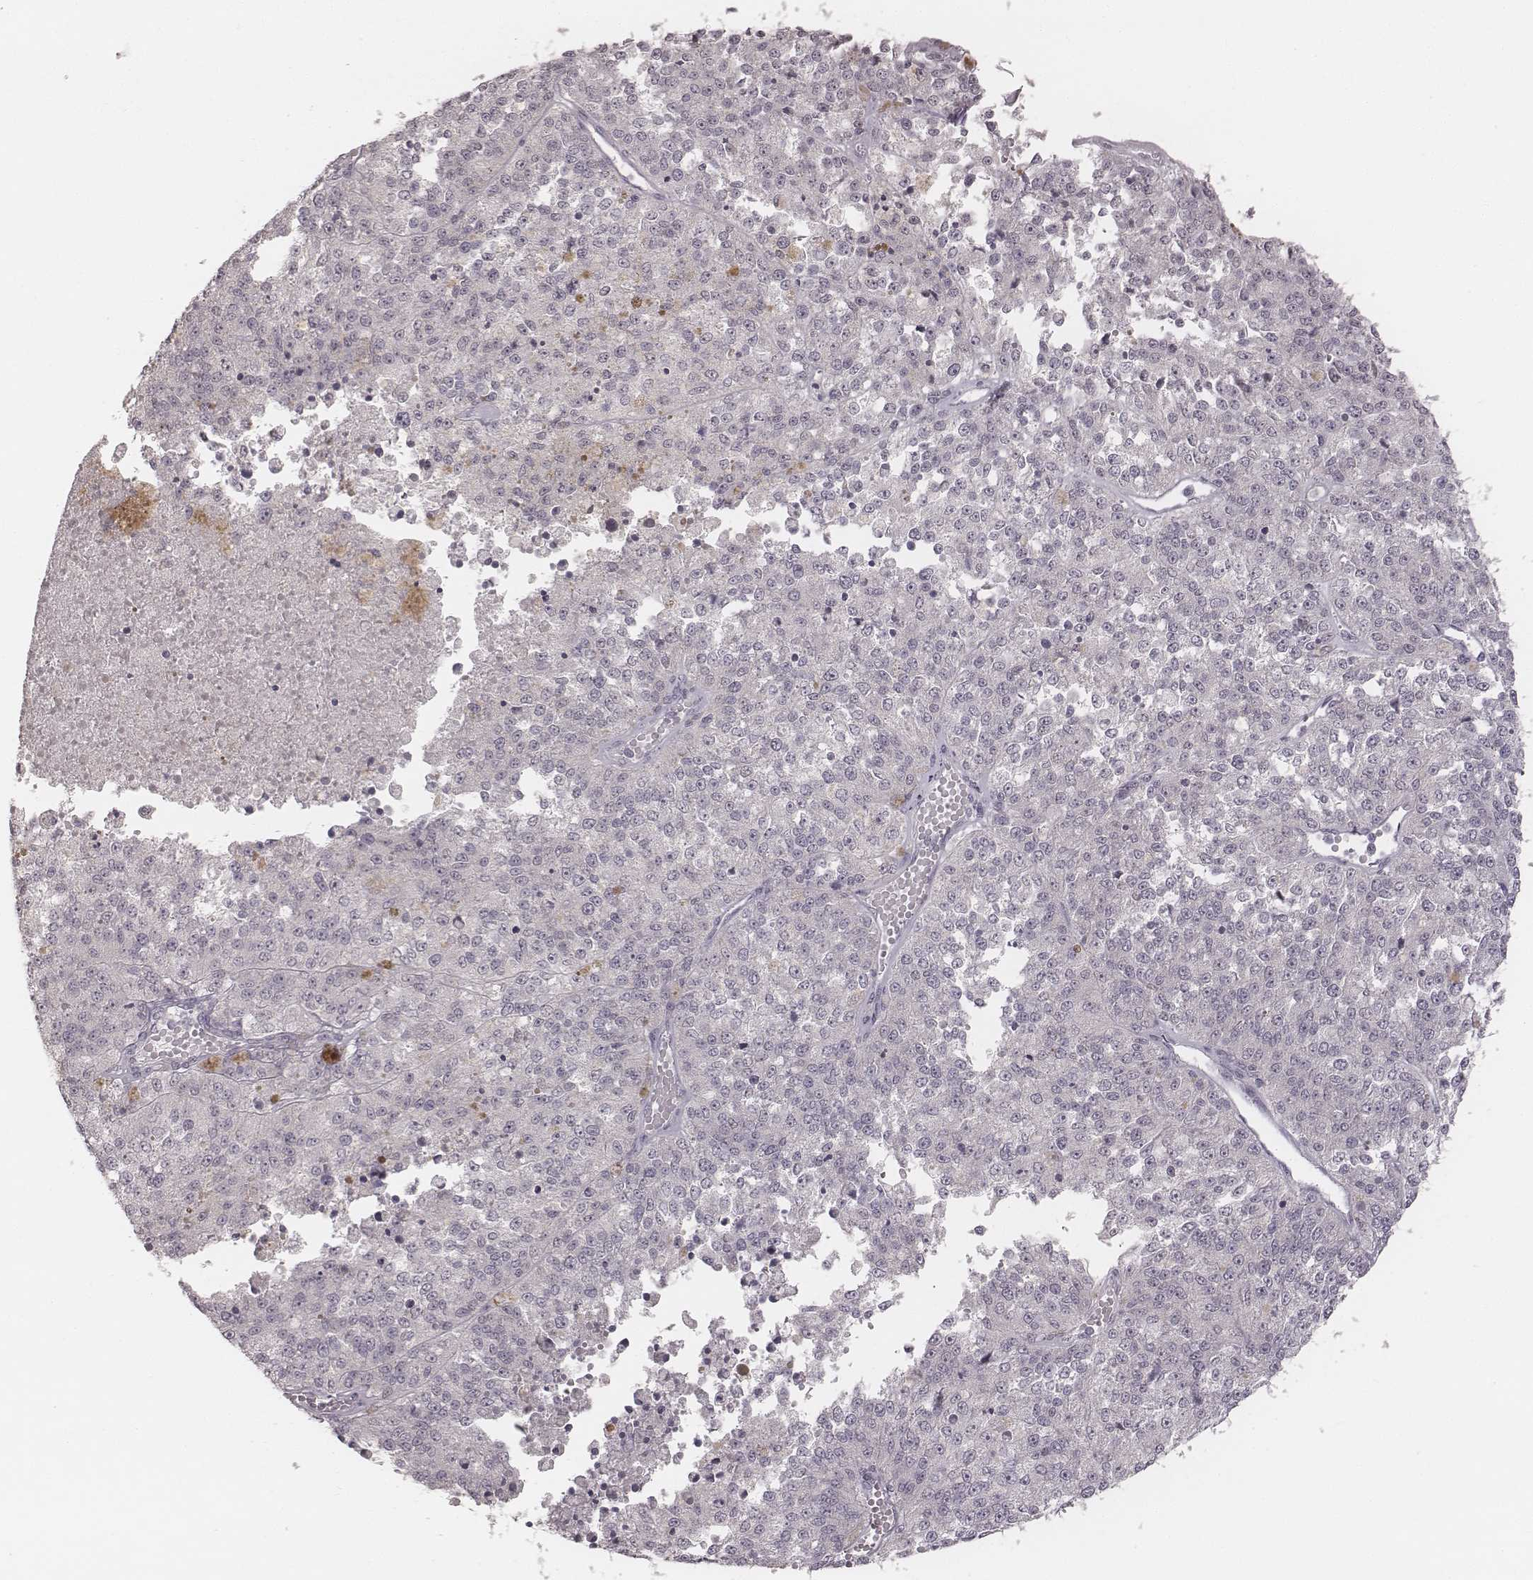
{"staining": {"intensity": "negative", "quantity": "none", "location": "none"}, "tissue": "melanoma", "cell_type": "Tumor cells", "image_type": "cancer", "snomed": [{"axis": "morphology", "description": "Malignant melanoma, Metastatic site"}, {"axis": "topography", "description": "Lymph node"}], "caption": "Malignant melanoma (metastatic site) was stained to show a protein in brown. There is no significant positivity in tumor cells.", "gene": "ACACB", "patient": {"sex": "female", "age": 64}}